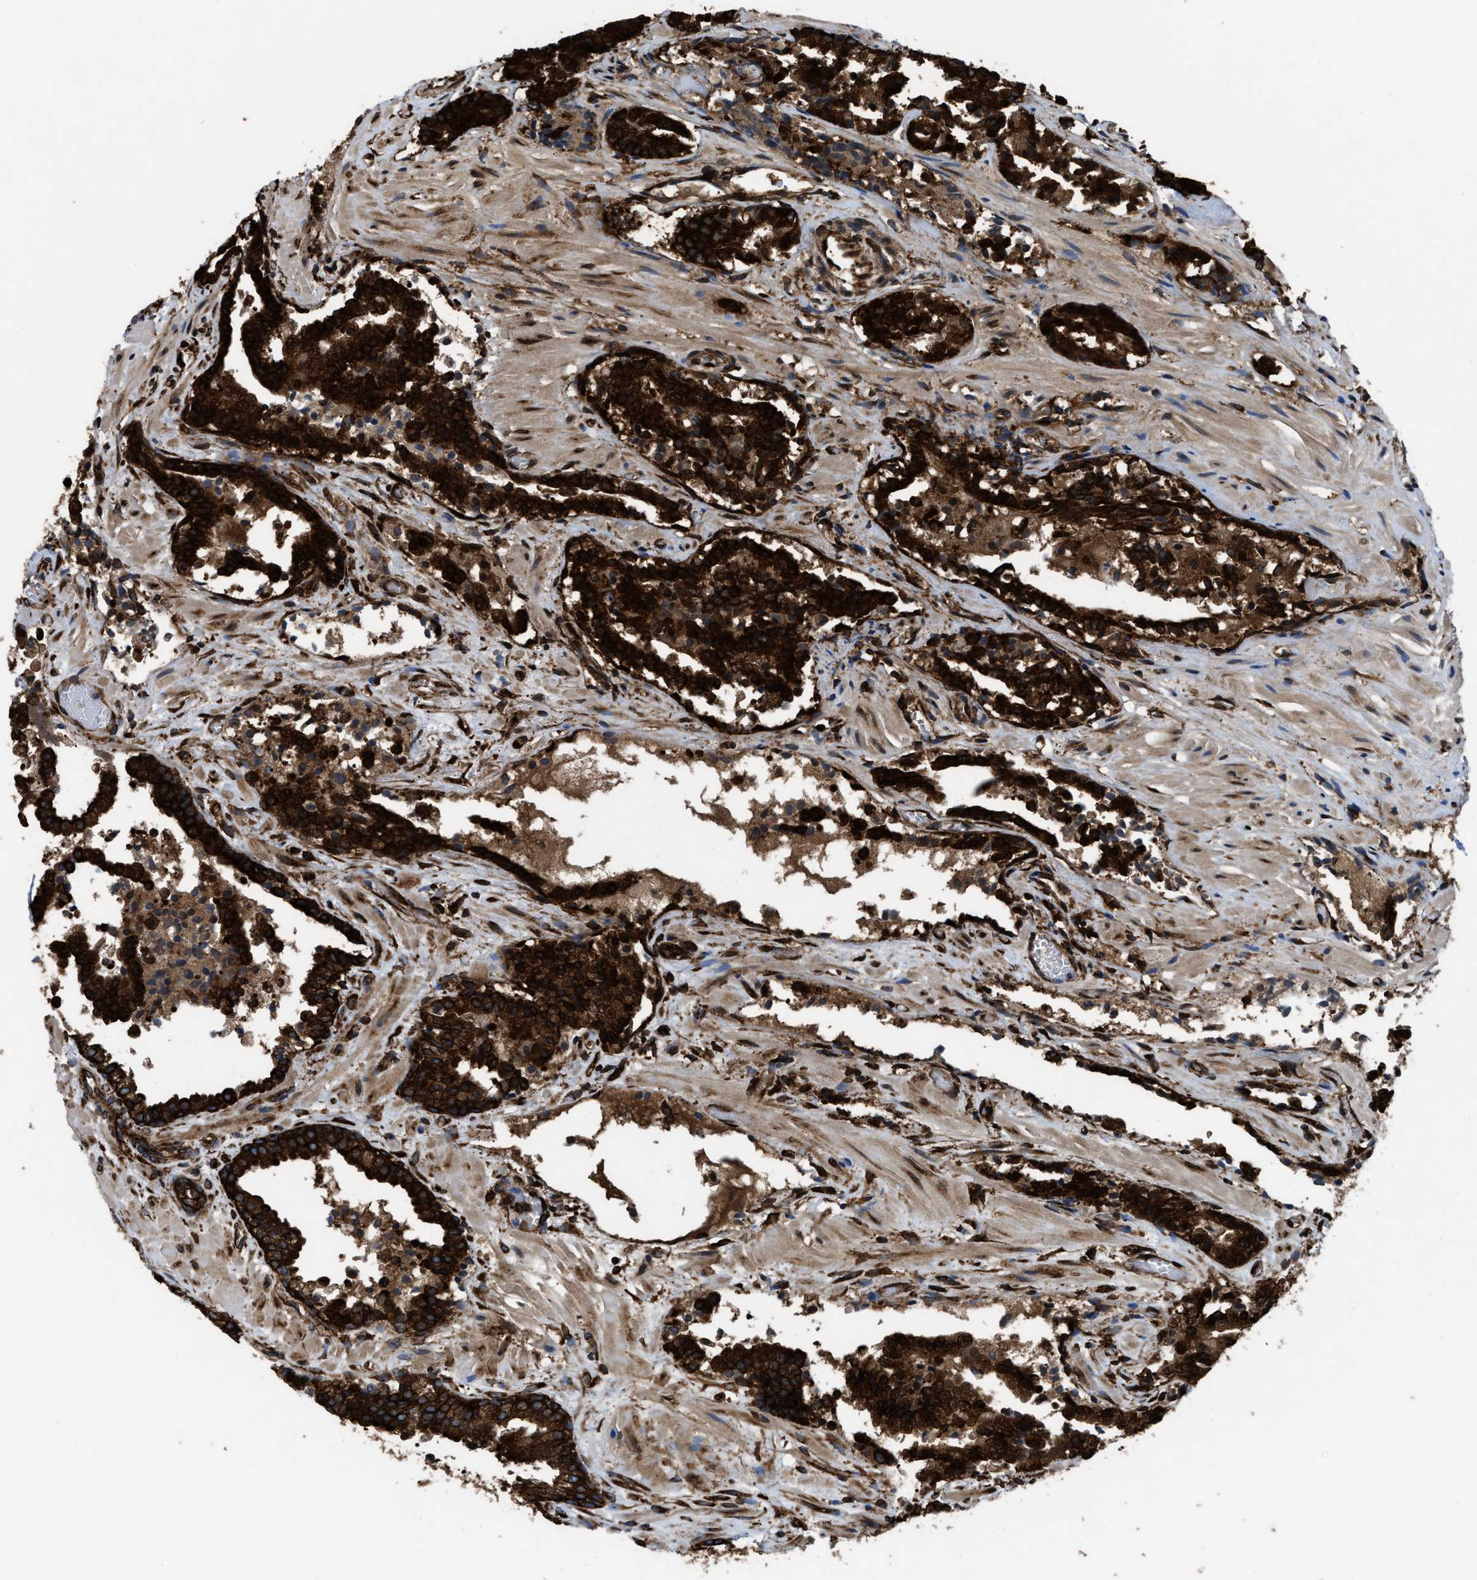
{"staining": {"intensity": "strong", "quantity": ">75%", "location": "cytoplasmic/membranous"}, "tissue": "prostate cancer", "cell_type": "Tumor cells", "image_type": "cancer", "snomed": [{"axis": "morphology", "description": "Adenocarcinoma, Low grade"}, {"axis": "topography", "description": "Prostate"}], "caption": "The histopathology image exhibits immunohistochemical staining of prostate cancer. There is strong cytoplasmic/membranous positivity is appreciated in approximately >75% of tumor cells. Immunohistochemistry stains the protein in brown and the nuclei are stained blue.", "gene": "CAPRIN1", "patient": {"sex": "male", "age": 51}}